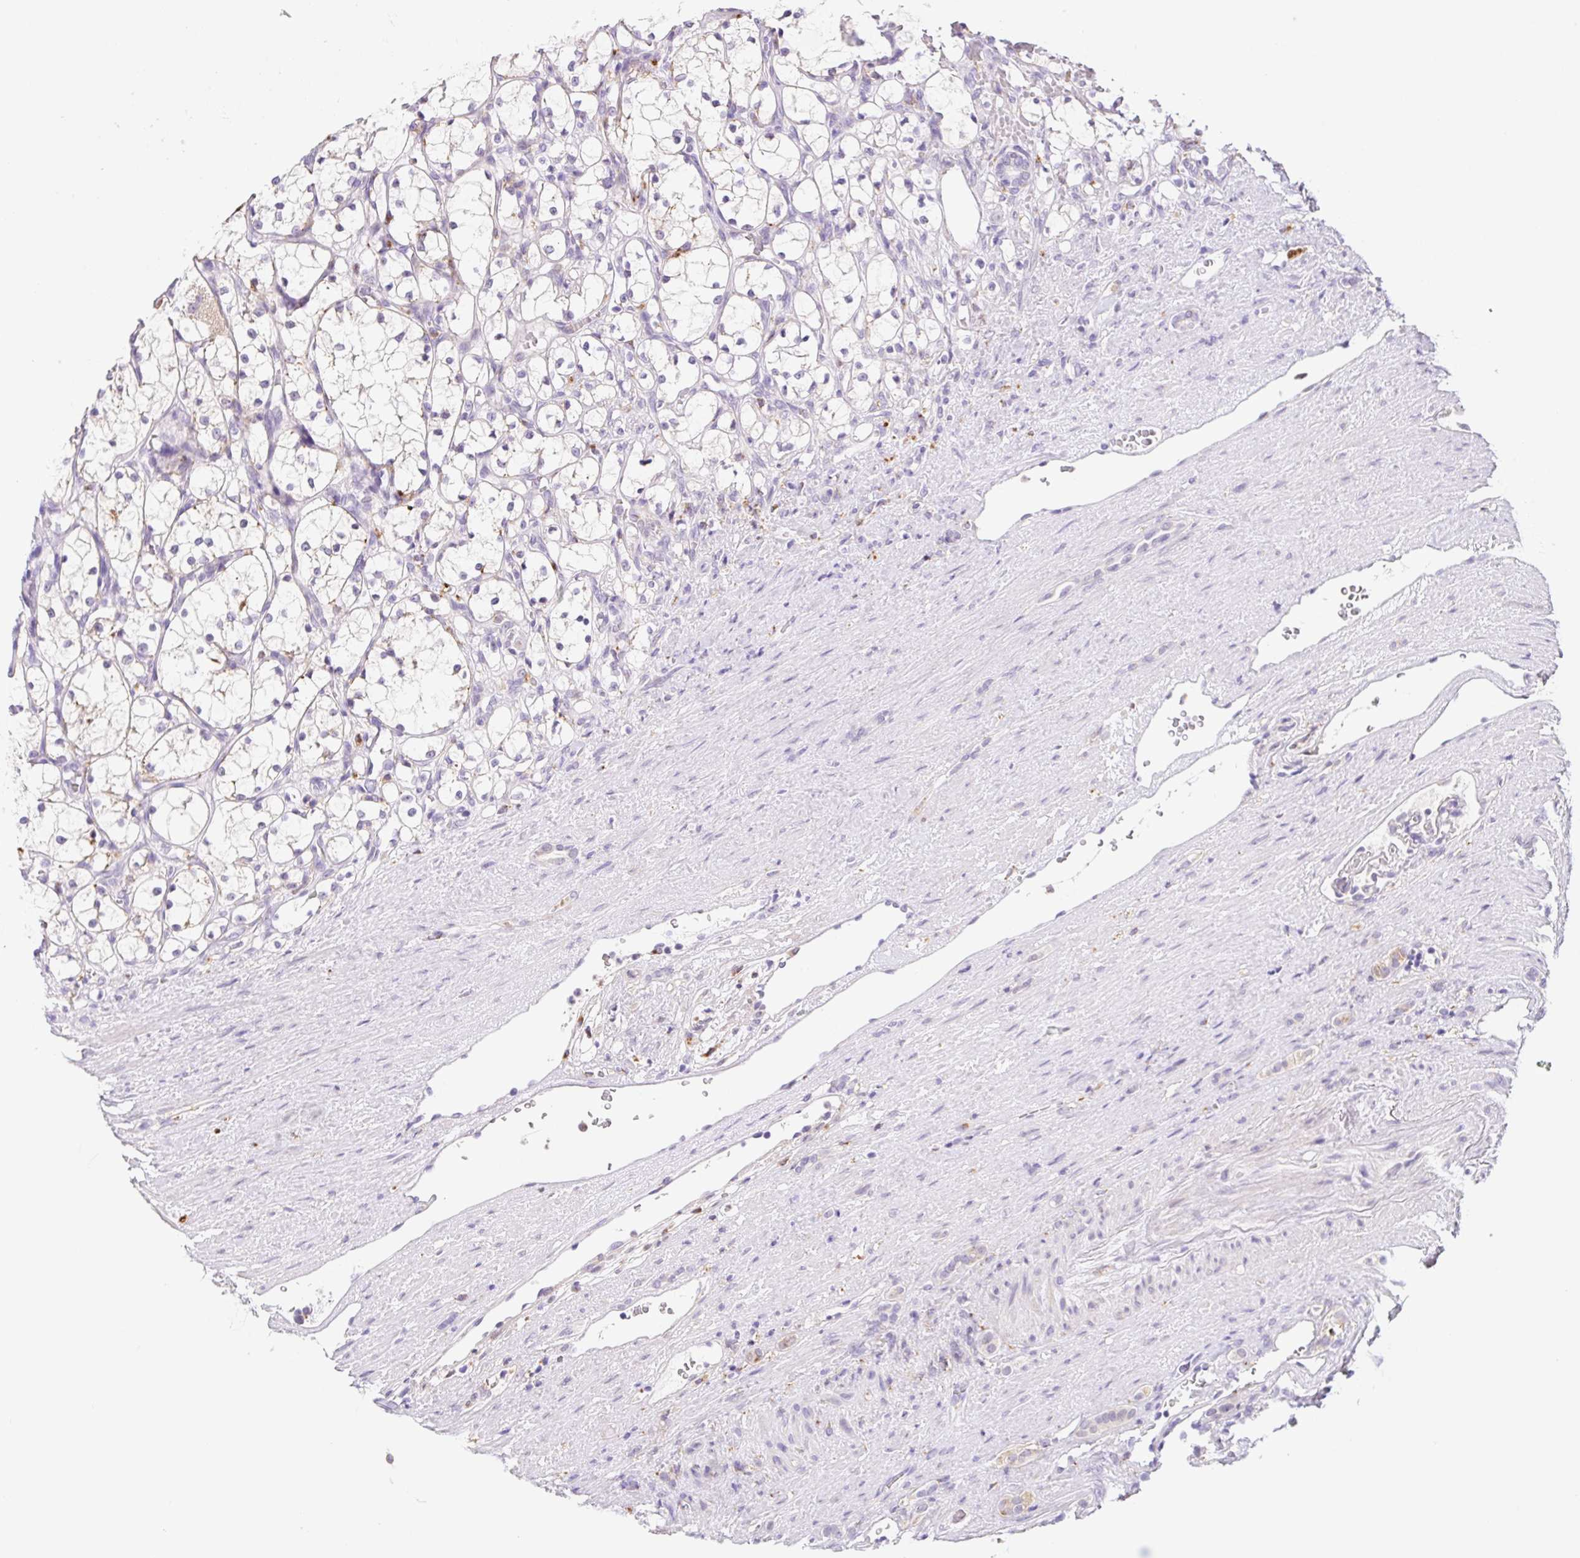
{"staining": {"intensity": "negative", "quantity": "none", "location": "none"}, "tissue": "renal cancer", "cell_type": "Tumor cells", "image_type": "cancer", "snomed": [{"axis": "morphology", "description": "Adenocarcinoma, NOS"}, {"axis": "topography", "description": "Kidney"}], "caption": "There is no significant expression in tumor cells of renal cancer (adenocarcinoma). Nuclei are stained in blue.", "gene": "CEBPZOS", "patient": {"sex": "female", "age": 69}}